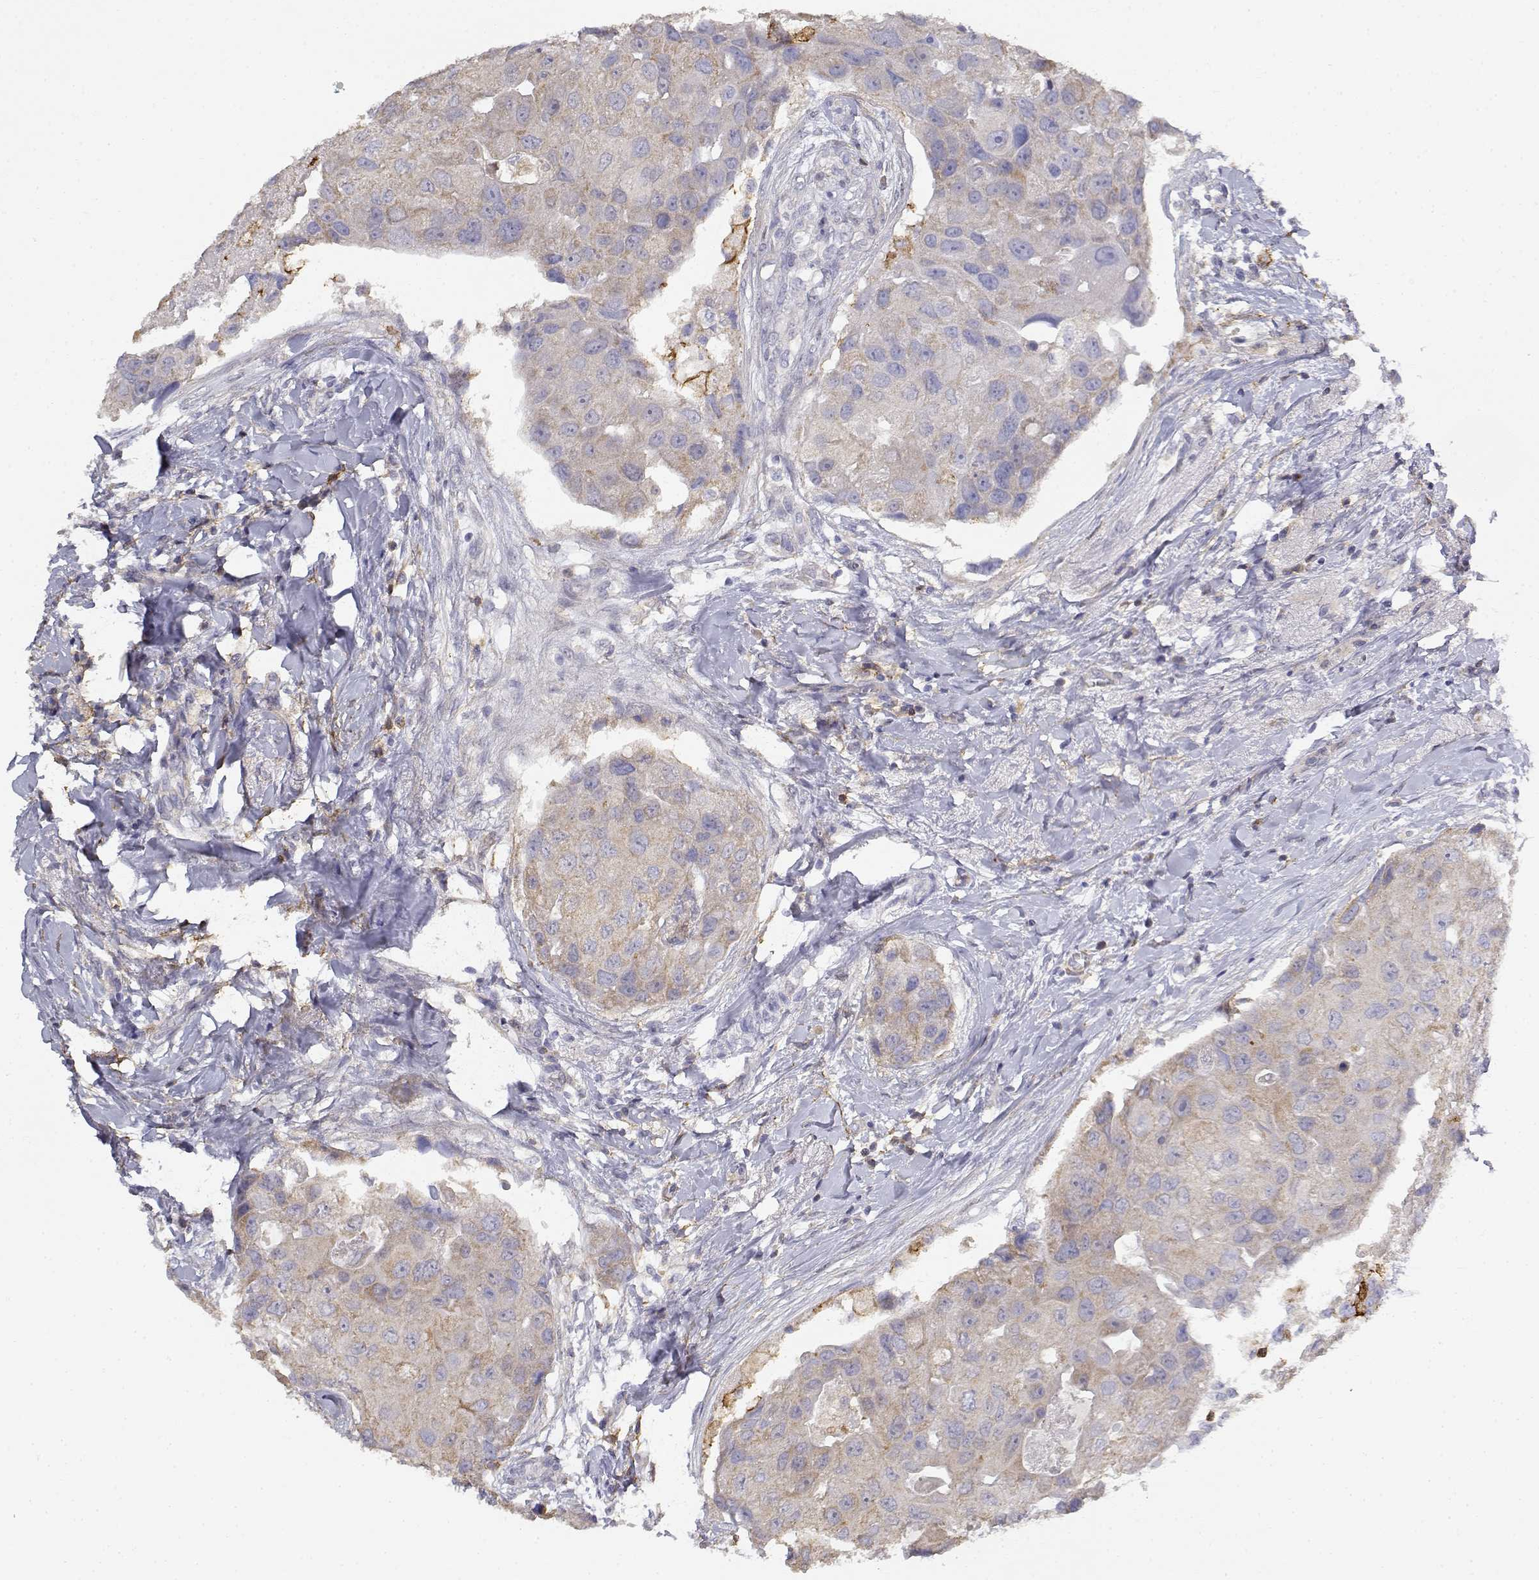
{"staining": {"intensity": "weak", "quantity": ">75%", "location": "cytoplasmic/membranous"}, "tissue": "breast cancer", "cell_type": "Tumor cells", "image_type": "cancer", "snomed": [{"axis": "morphology", "description": "Duct carcinoma"}, {"axis": "topography", "description": "Breast"}], "caption": "The micrograph exhibits a brown stain indicating the presence of a protein in the cytoplasmic/membranous of tumor cells in breast cancer (infiltrating ductal carcinoma). (Stains: DAB (3,3'-diaminobenzidine) in brown, nuclei in blue, Microscopy: brightfield microscopy at high magnification).", "gene": "ADA", "patient": {"sex": "female", "age": 43}}